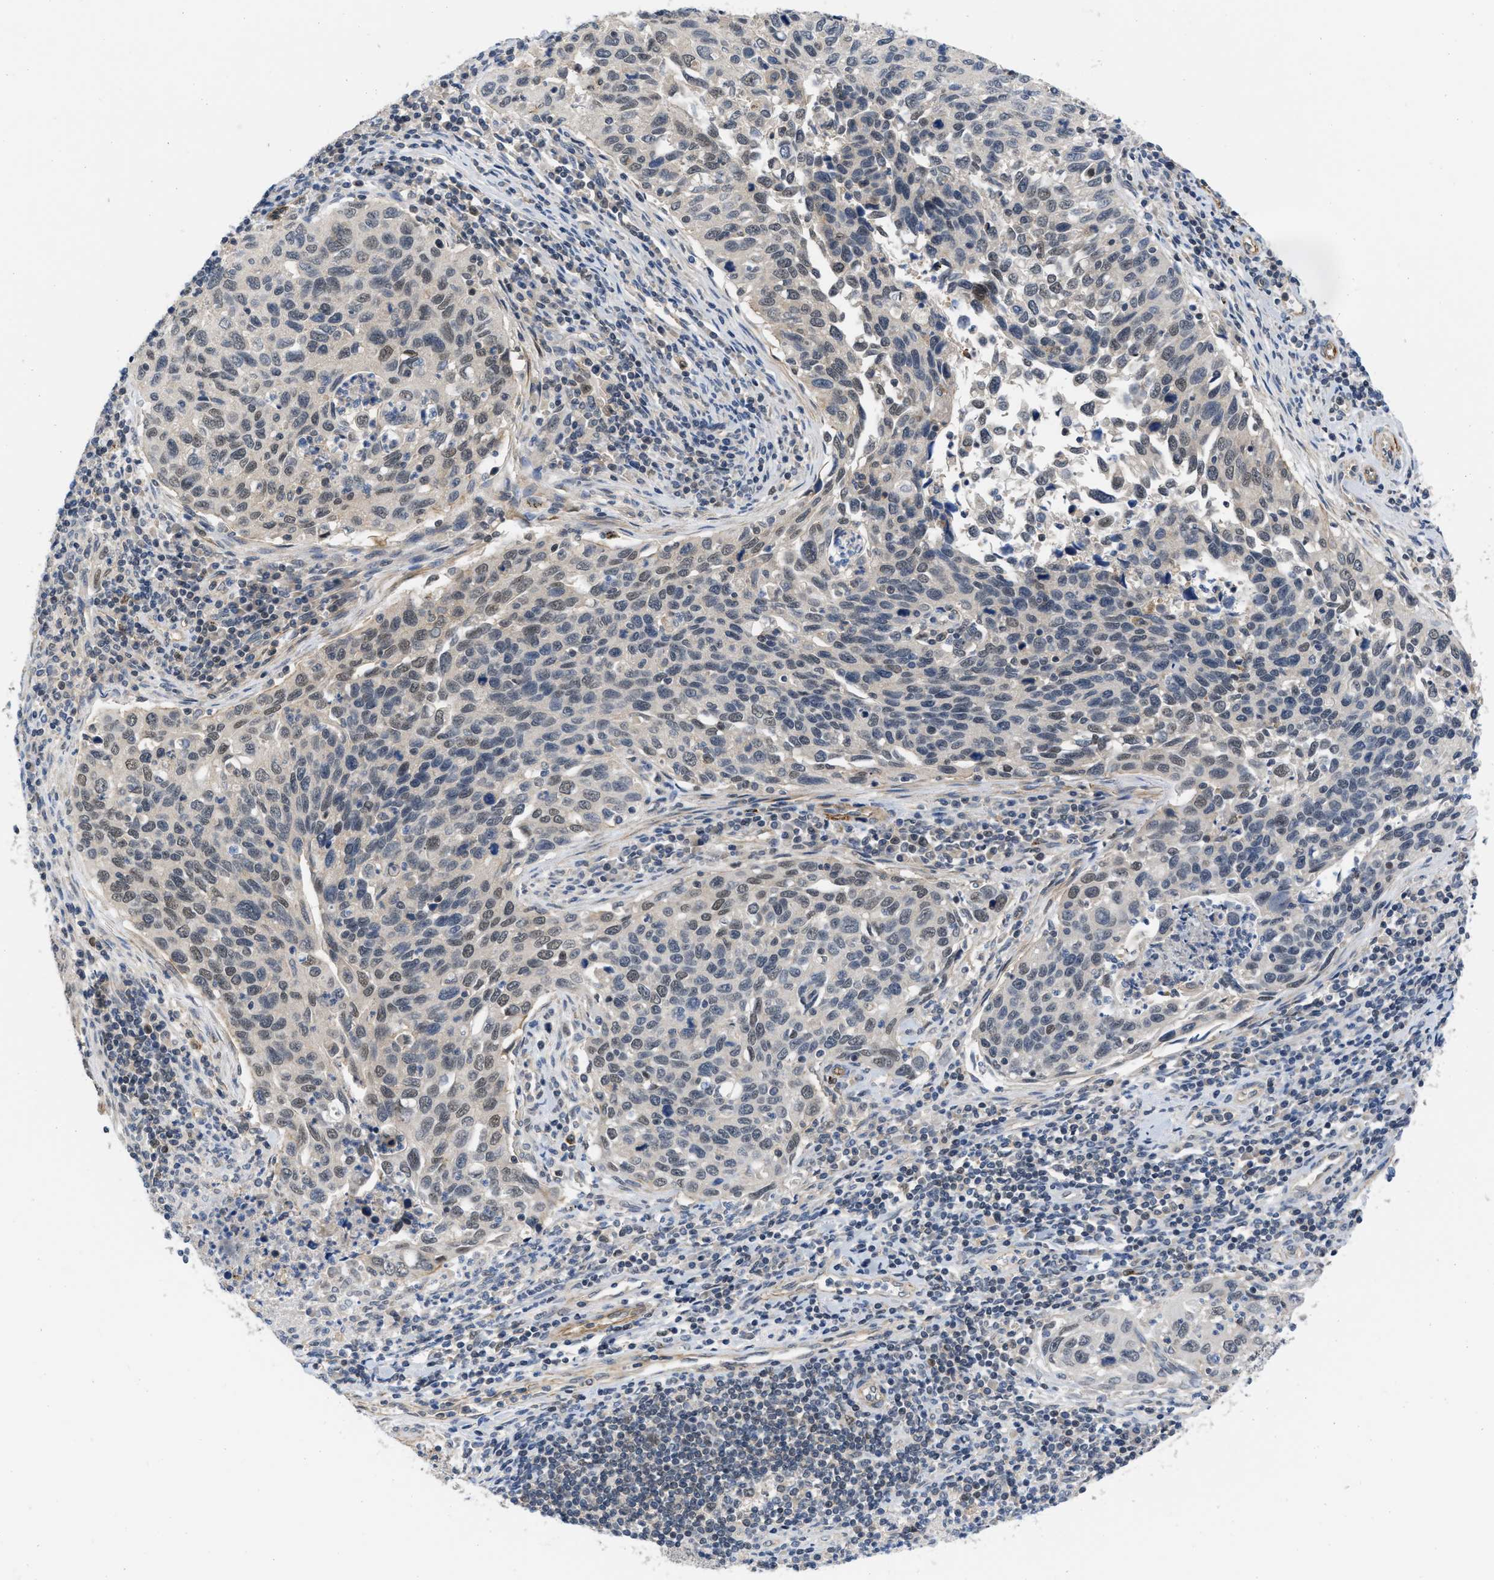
{"staining": {"intensity": "negative", "quantity": "none", "location": "none"}, "tissue": "cervical cancer", "cell_type": "Tumor cells", "image_type": "cancer", "snomed": [{"axis": "morphology", "description": "Squamous cell carcinoma, NOS"}, {"axis": "topography", "description": "Cervix"}], "caption": "High magnification brightfield microscopy of squamous cell carcinoma (cervical) stained with DAB (3,3'-diaminobenzidine) (brown) and counterstained with hematoxylin (blue): tumor cells show no significant expression. (DAB IHC visualized using brightfield microscopy, high magnification).", "gene": "NAPEPLD", "patient": {"sex": "female", "age": 53}}